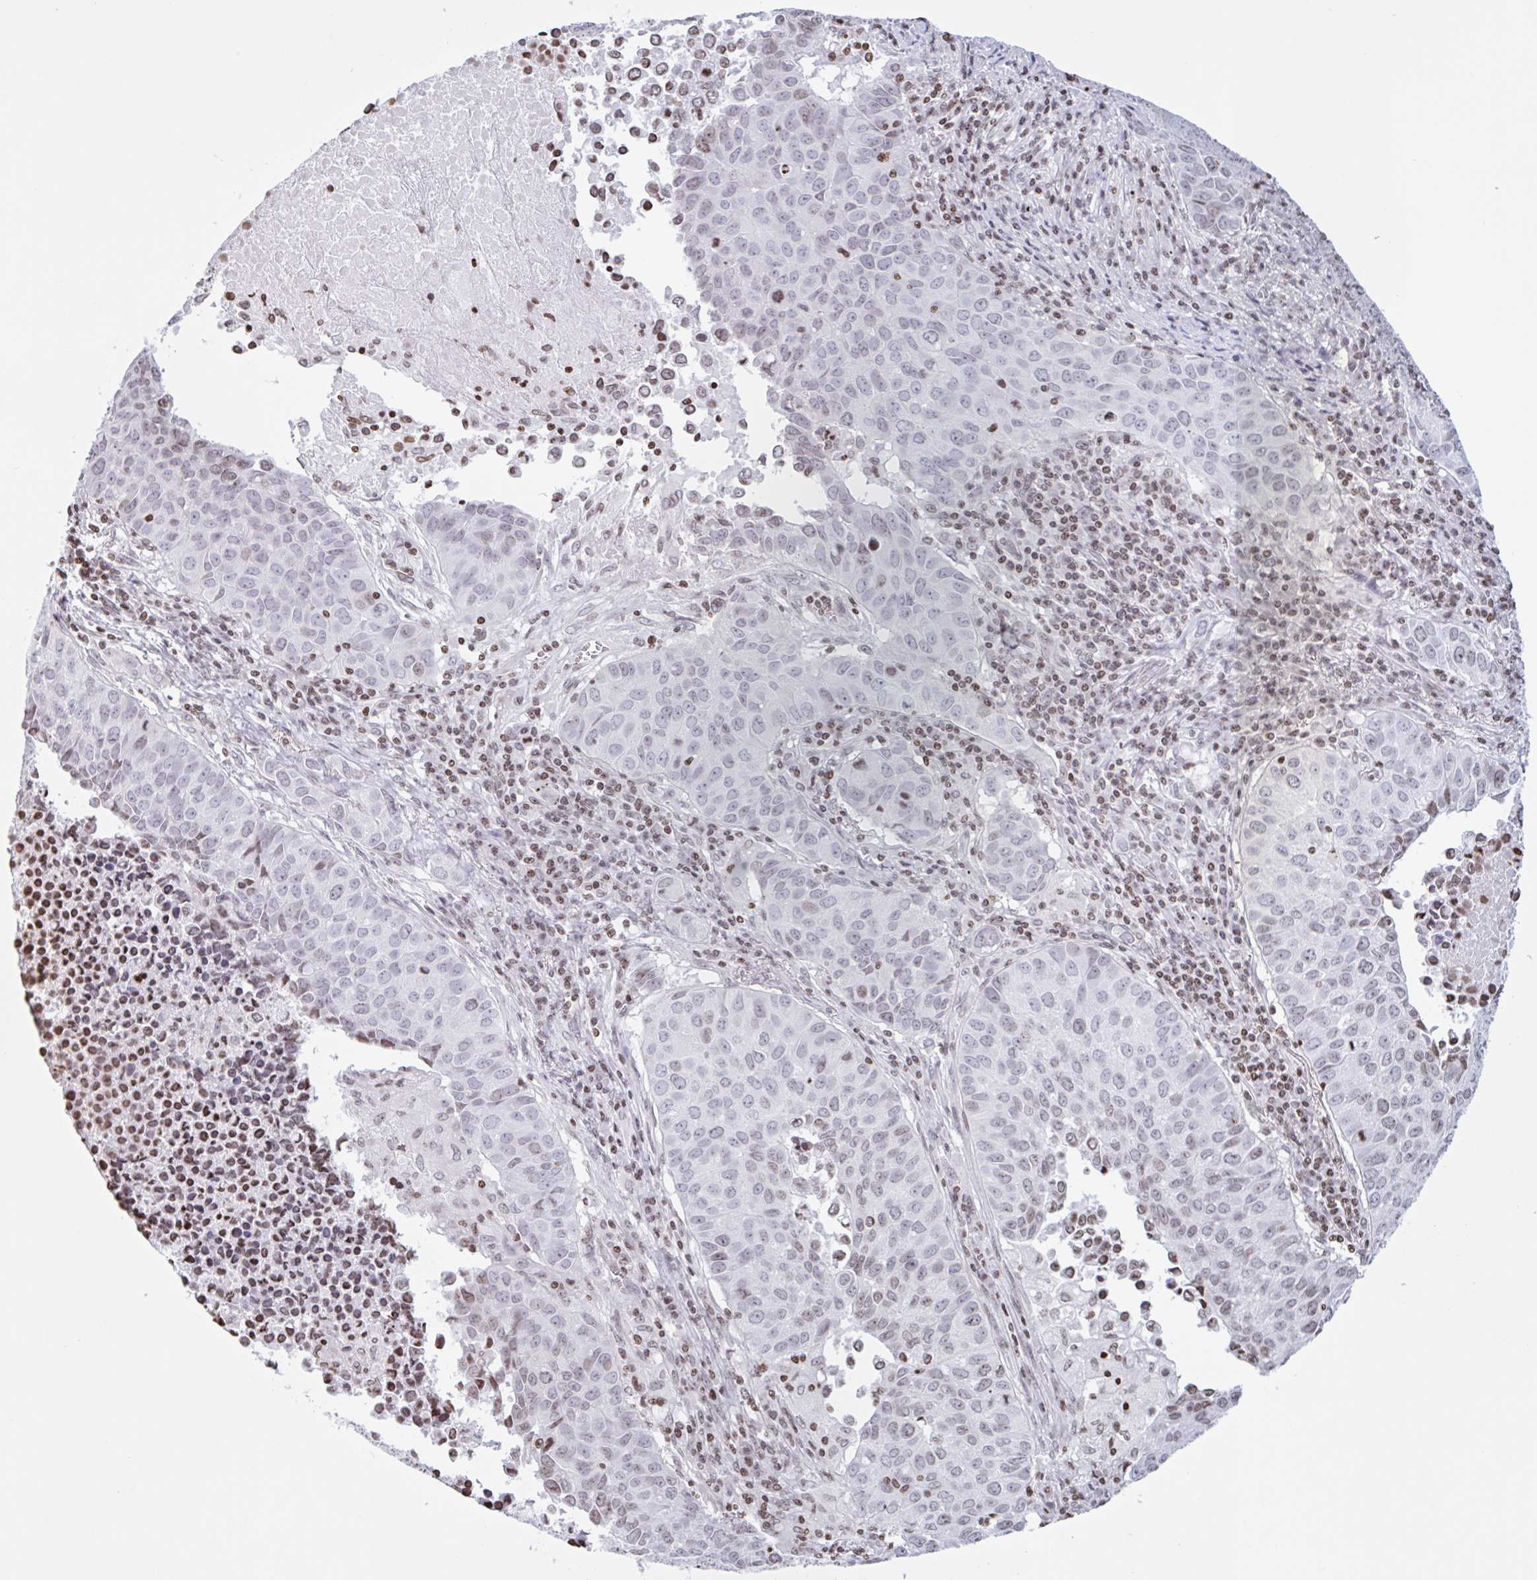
{"staining": {"intensity": "weak", "quantity": "25%-75%", "location": "nuclear"}, "tissue": "lung cancer", "cell_type": "Tumor cells", "image_type": "cancer", "snomed": [{"axis": "morphology", "description": "Adenocarcinoma, NOS"}, {"axis": "topography", "description": "Lung"}], "caption": "Lung cancer (adenocarcinoma) tissue demonstrates weak nuclear staining in approximately 25%-75% of tumor cells, visualized by immunohistochemistry.", "gene": "NOL6", "patient": {"sex": "female", "age": 50}}